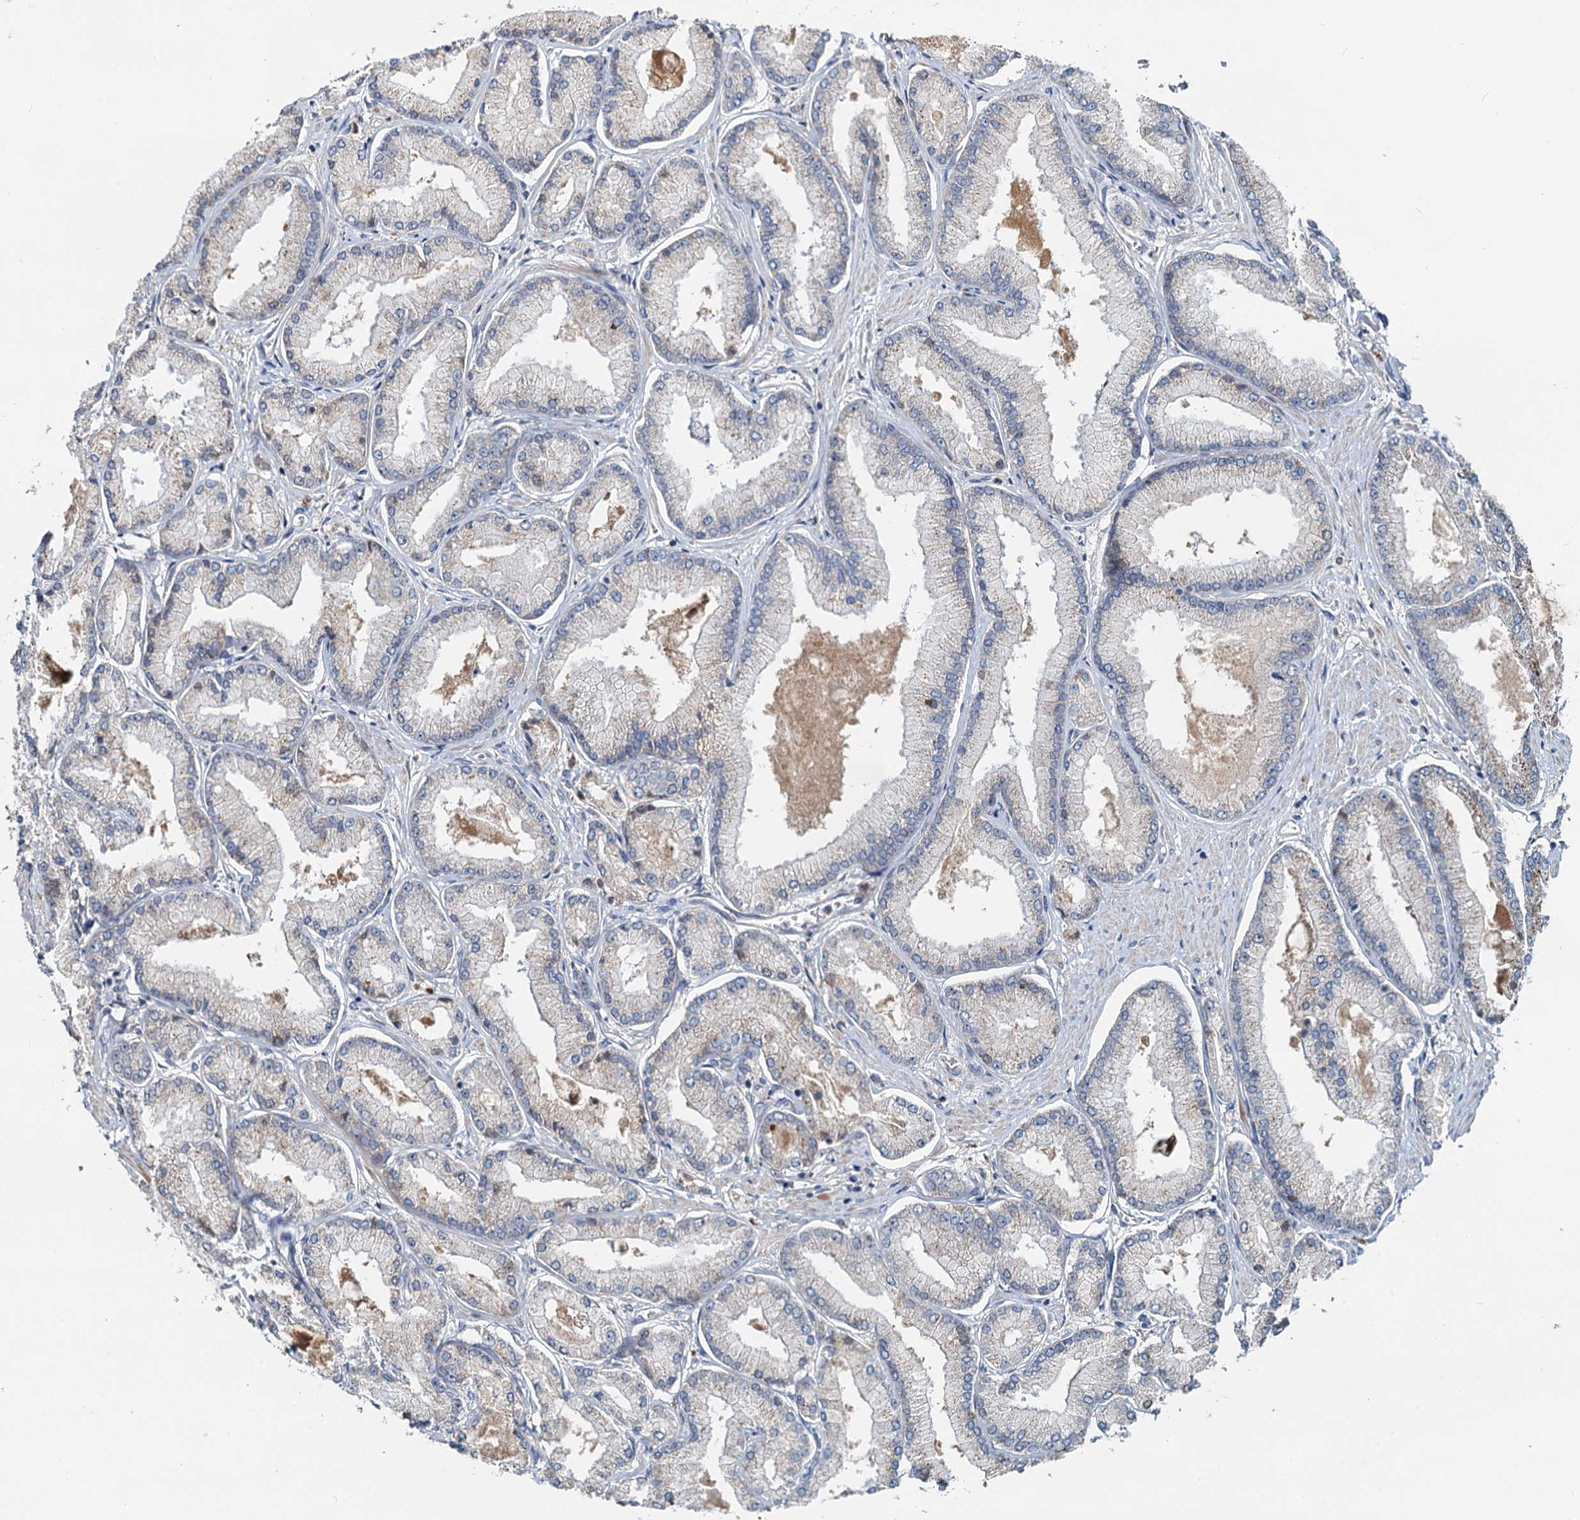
{"staining": {"intensity": "negative", "quantity": "none", "location": "none"}, "tissue": "prostate cancer", "cell_type": "Tumor cells", "image_type": "cancer", "snomed": [{"axis": "morphology", "description": "Adenocarcinoma, Low grade"}, {"axis": "topography", "description": "Prostate"}], "caption": "A high-resolution histopathology image shows IHC staining of adenocarcinoma (low-grade) (prostate), which displays no significant staining in tumor cells. Nuclei are stained in blue.", "gene": "RGS7BP", "patient": {"sex": "male", "age": 74}}